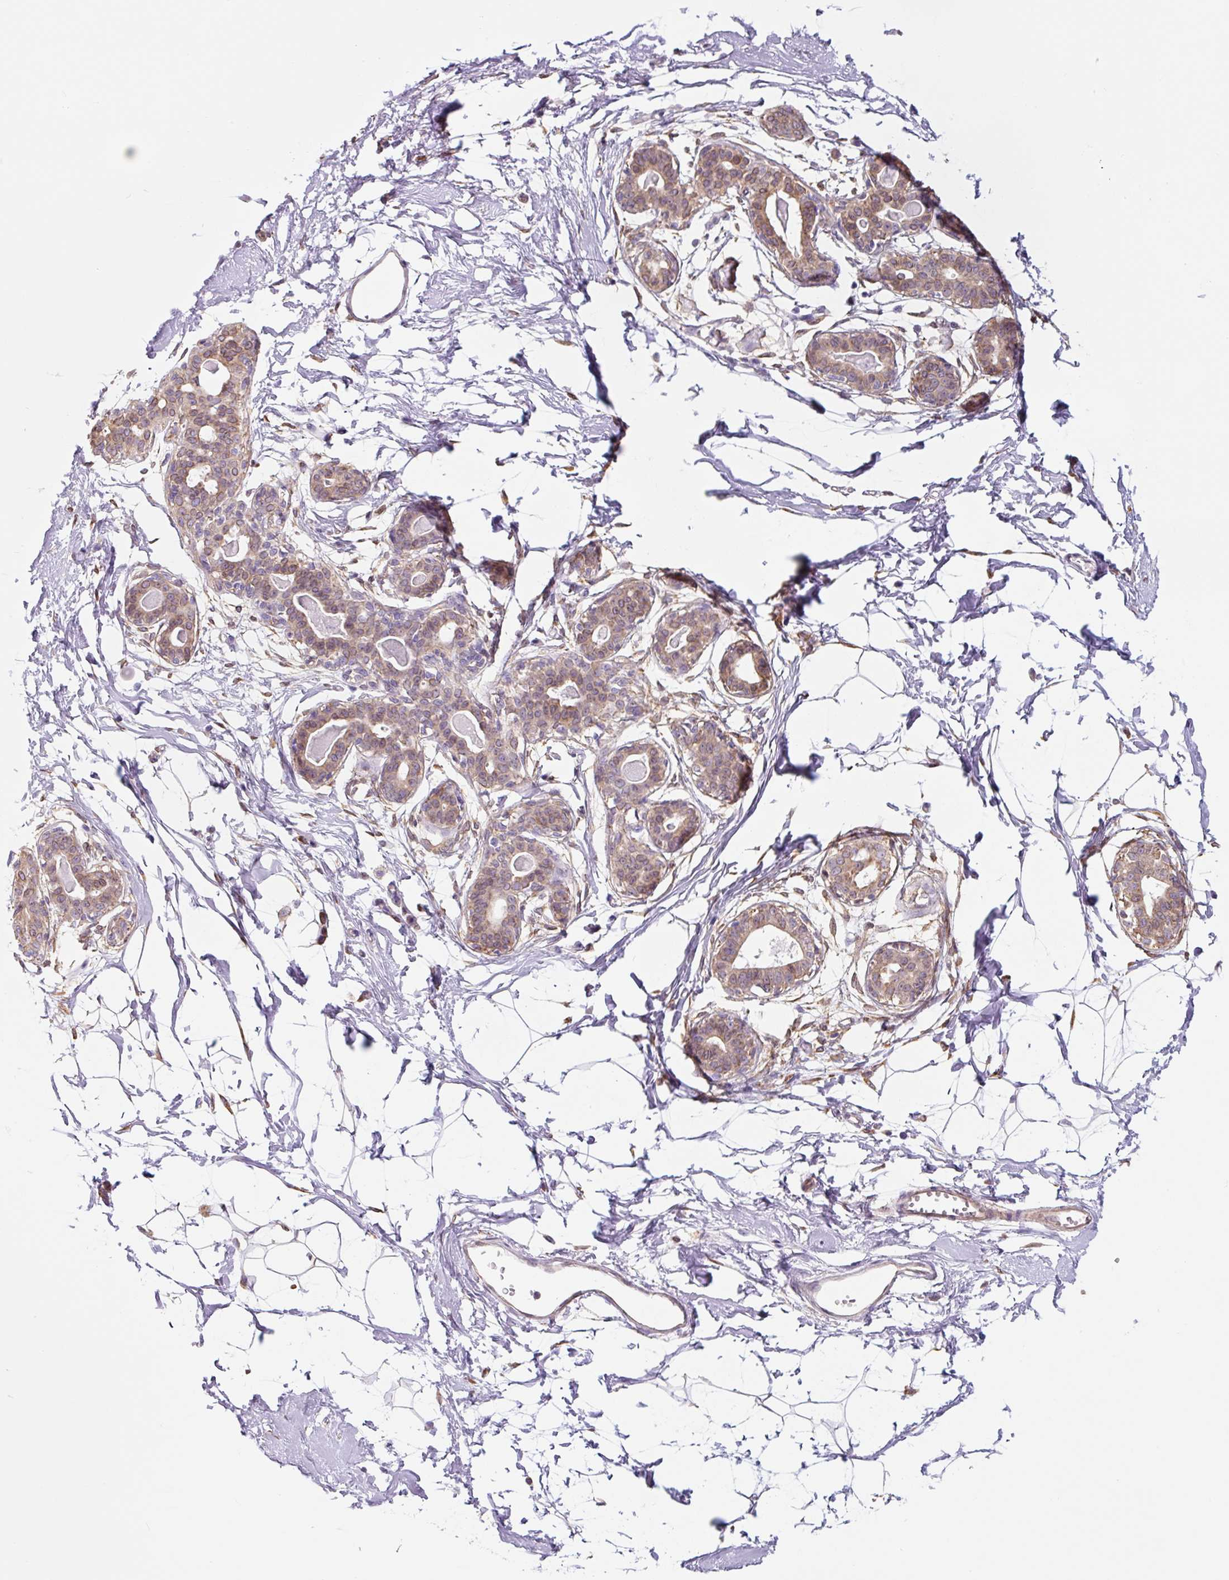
{"staining": {"intensity": "negative", "quantity": "none", "location": "none"}, "tissue": "breast", "cell_type": "Adipocytes", "image_type": "normal", "snomed": [{"axis": "morphology", "description": "Normal tissue, NOS"}, {"axis": "topography", "description": "Breast"}], "caption": "Immunohistochemistry (IHC) histopathology image of benign breast: breast stained with DAB (3,3'-diaminobenzidine) exhibits no significant protein staining in adipocytes.", "gene": "ASRGL1", "patient": {"sex": "female", "age": 45}}